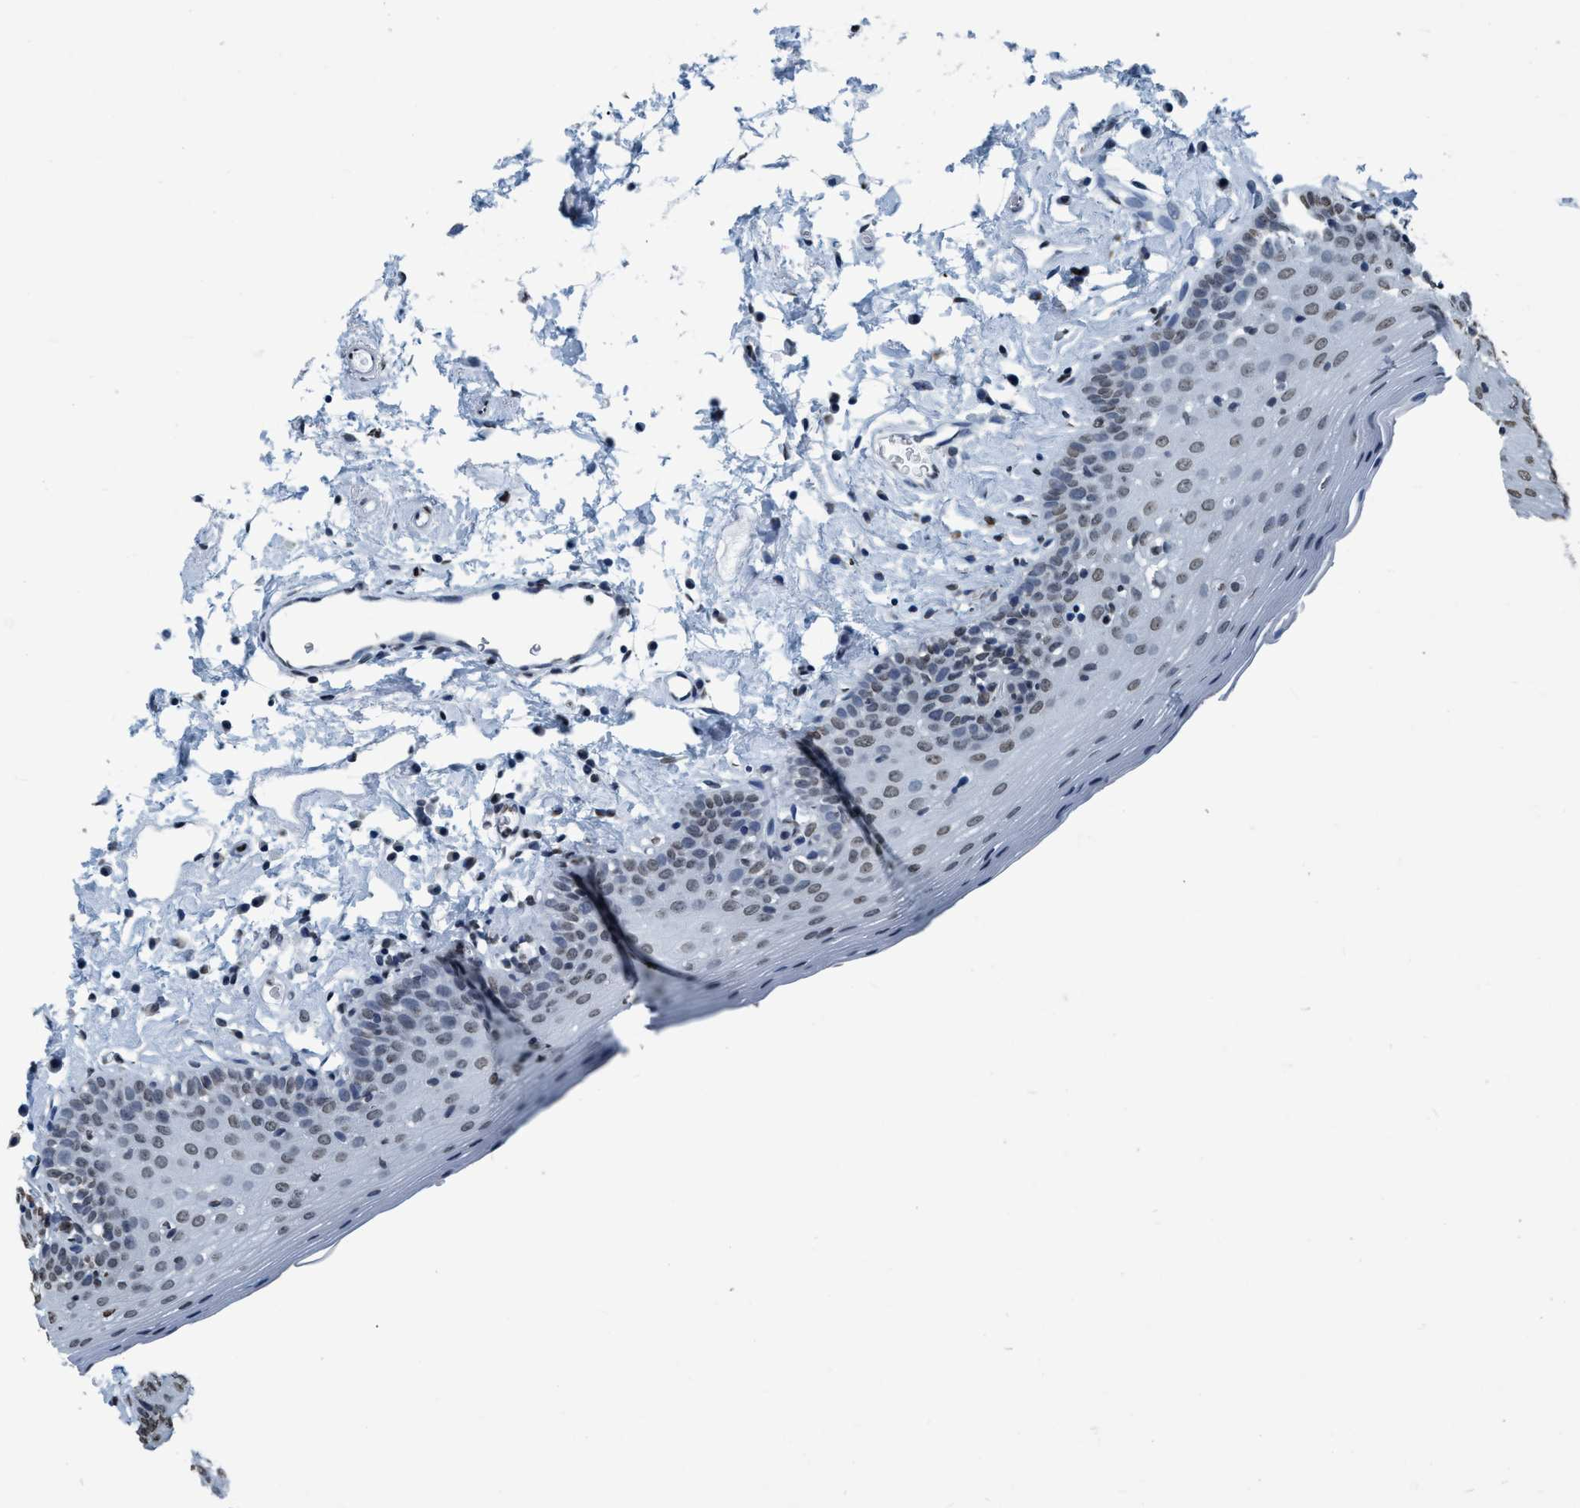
{"staining": {"intensity": "weak", "quantity": "<25%", "location": "nuclear"}, "tissue": "oral mucosa", "cell_type": "Squamous epithelial cells", "image_type": "normal", "snomed": [{"axis": "morphology", "description": "Normal tissue, NOS"}, {"axis": "topography", "description": "Oral tissue"}], "caption": "Immunohistochemistry micrograph of normal oral mucosa: oral mucosa stained with DAB displays no significant protein expression in squamous epithelial cells.", "gene": "CCNE2", "patient": {"sex": "male", "age": 66}}